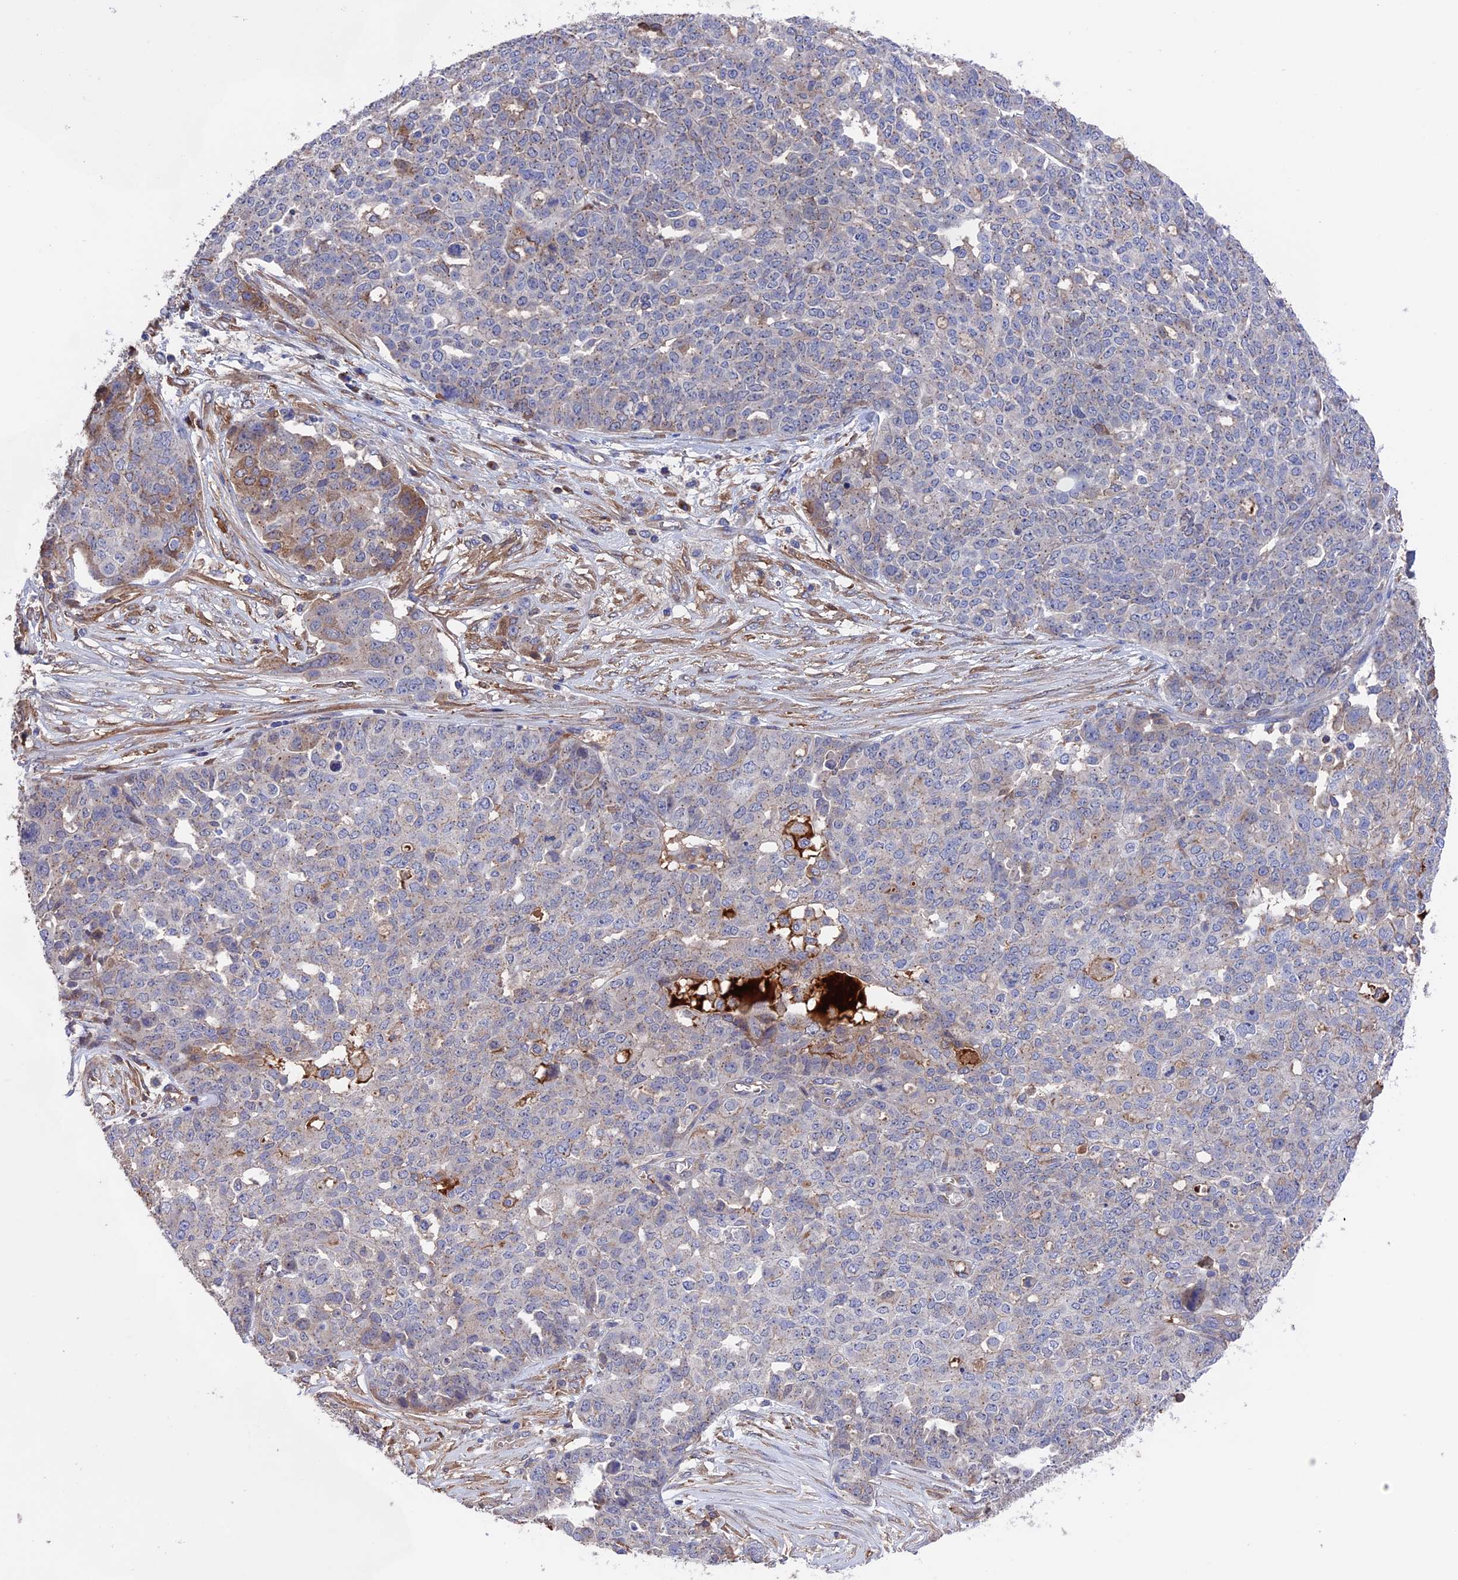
{"staining": {"intensity": "negative", "quantity": "none", "location": "none"}, "tissue": "ovarian cancer", "cell_type": "Tumor cells", "image_type": "cancer", "snomed": [{"axis": "morphology", "description": "Cystadenocarcinoma, serous, NOS"}, {"axis": "topography", "description": "Soft tissue"}, {"axis": "topography", "description": "Ovary"}], "caption": "A high-resolution photomicrograph shows IHC staining of ovarian serous cystadenocarcinoma, which displays no significant expression in tumor cells. (IHC, brightfield microscopy, high magnification).", "gene": "HPF1", "patient": {"sex": "female", "age": 57}}